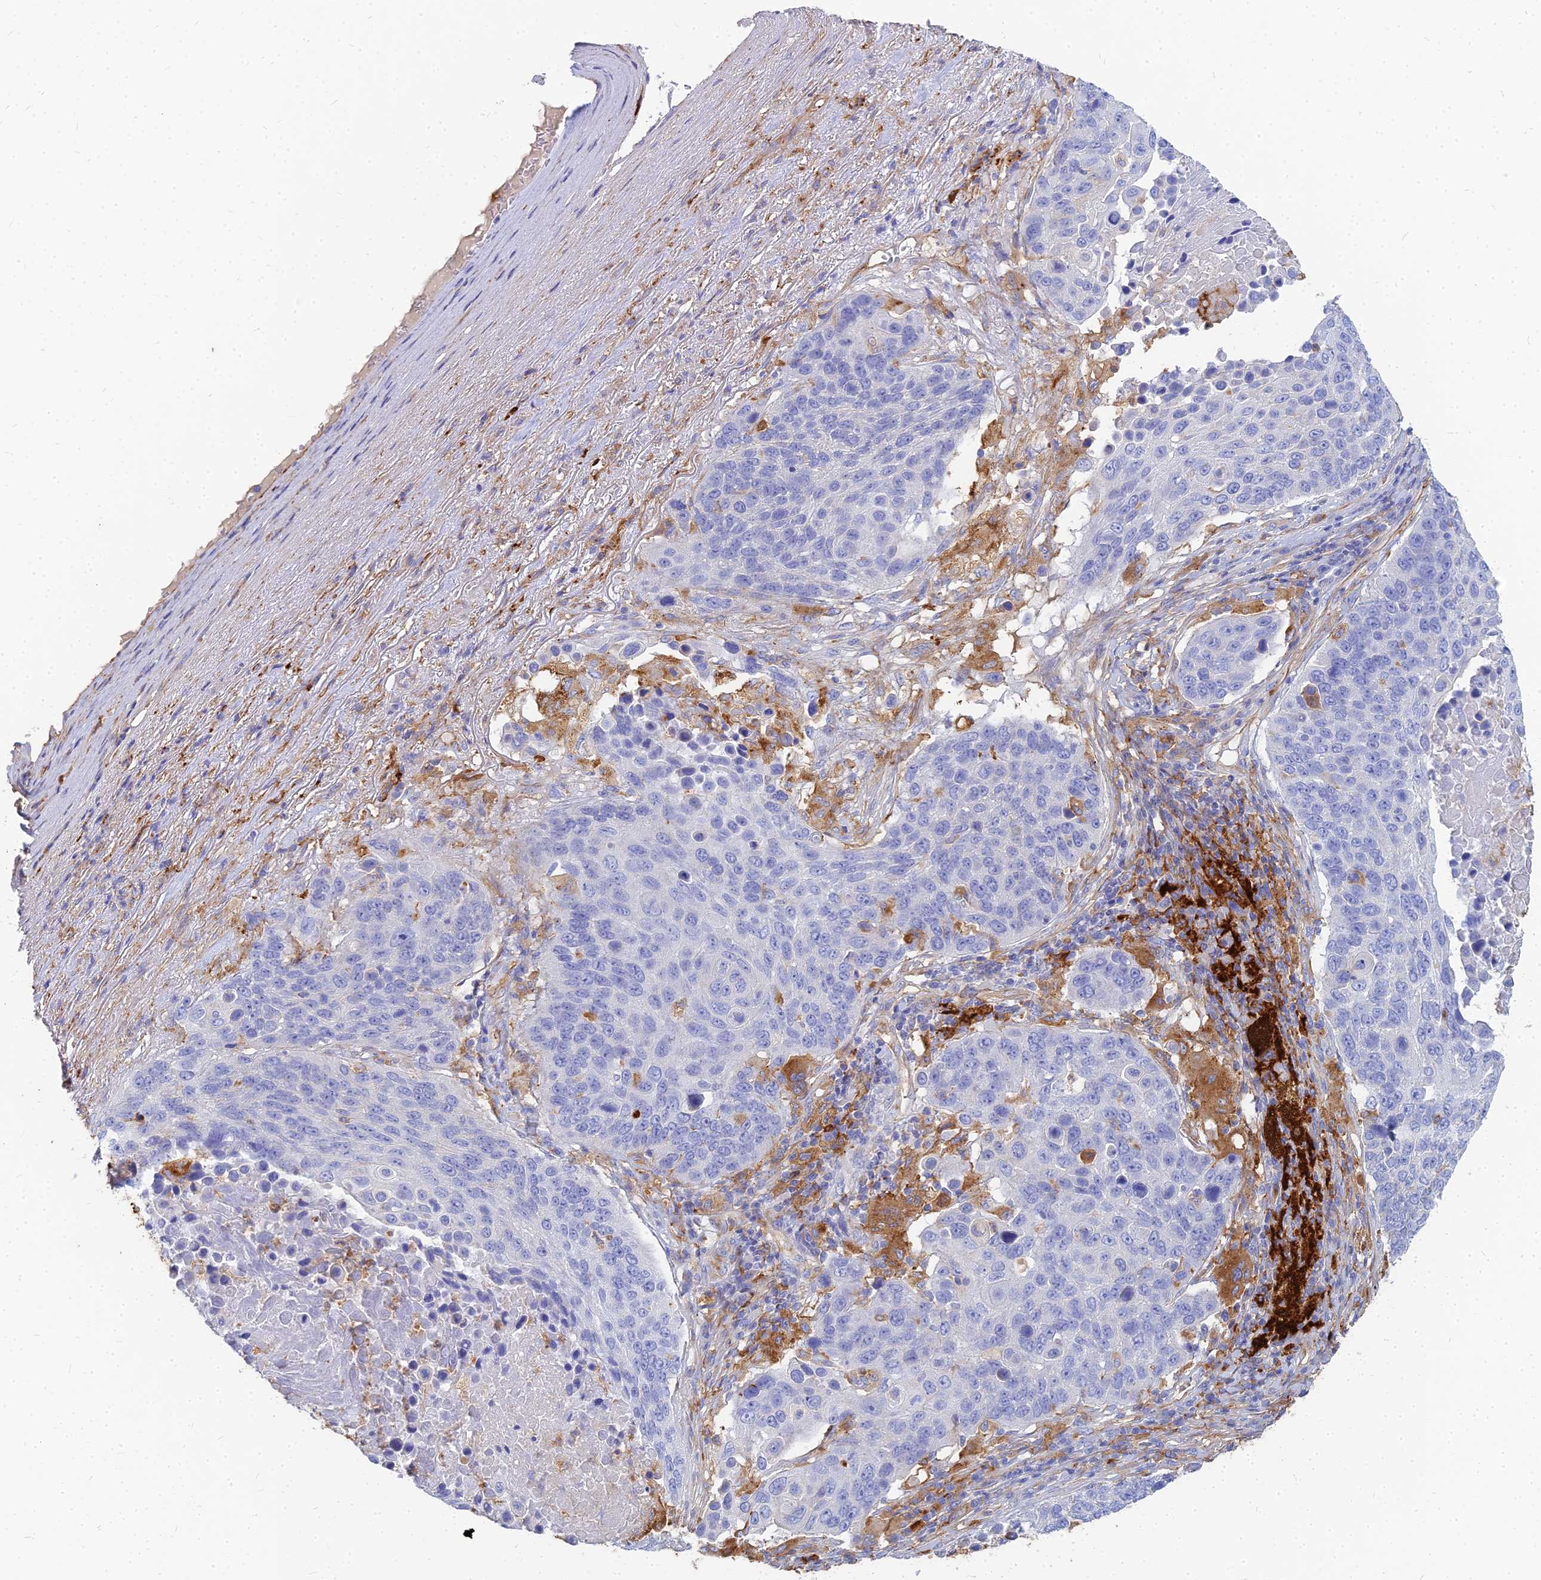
{"staining": {"intensity": "negative", "quantity": "none", "location": "none"}, "tissue": "lung cancer", "cell_type": "Tumor cells", "image_type": "cancer", "snomed": [{"axis": "morphology", "description": "Normal tissue, NOS"}, {"axis": "morphology", "description": "Squamous cell carcinoma, NOS"}, {"axis": "topography", "description": "Lymph node"}, {"axis": "topography", "description": "Lung"}], "caption": "IHC of human lung cancer exhibits no positivity in tumor cells.", "gene": "VAT1", "patient": {"sex": "male", "age": 66}}